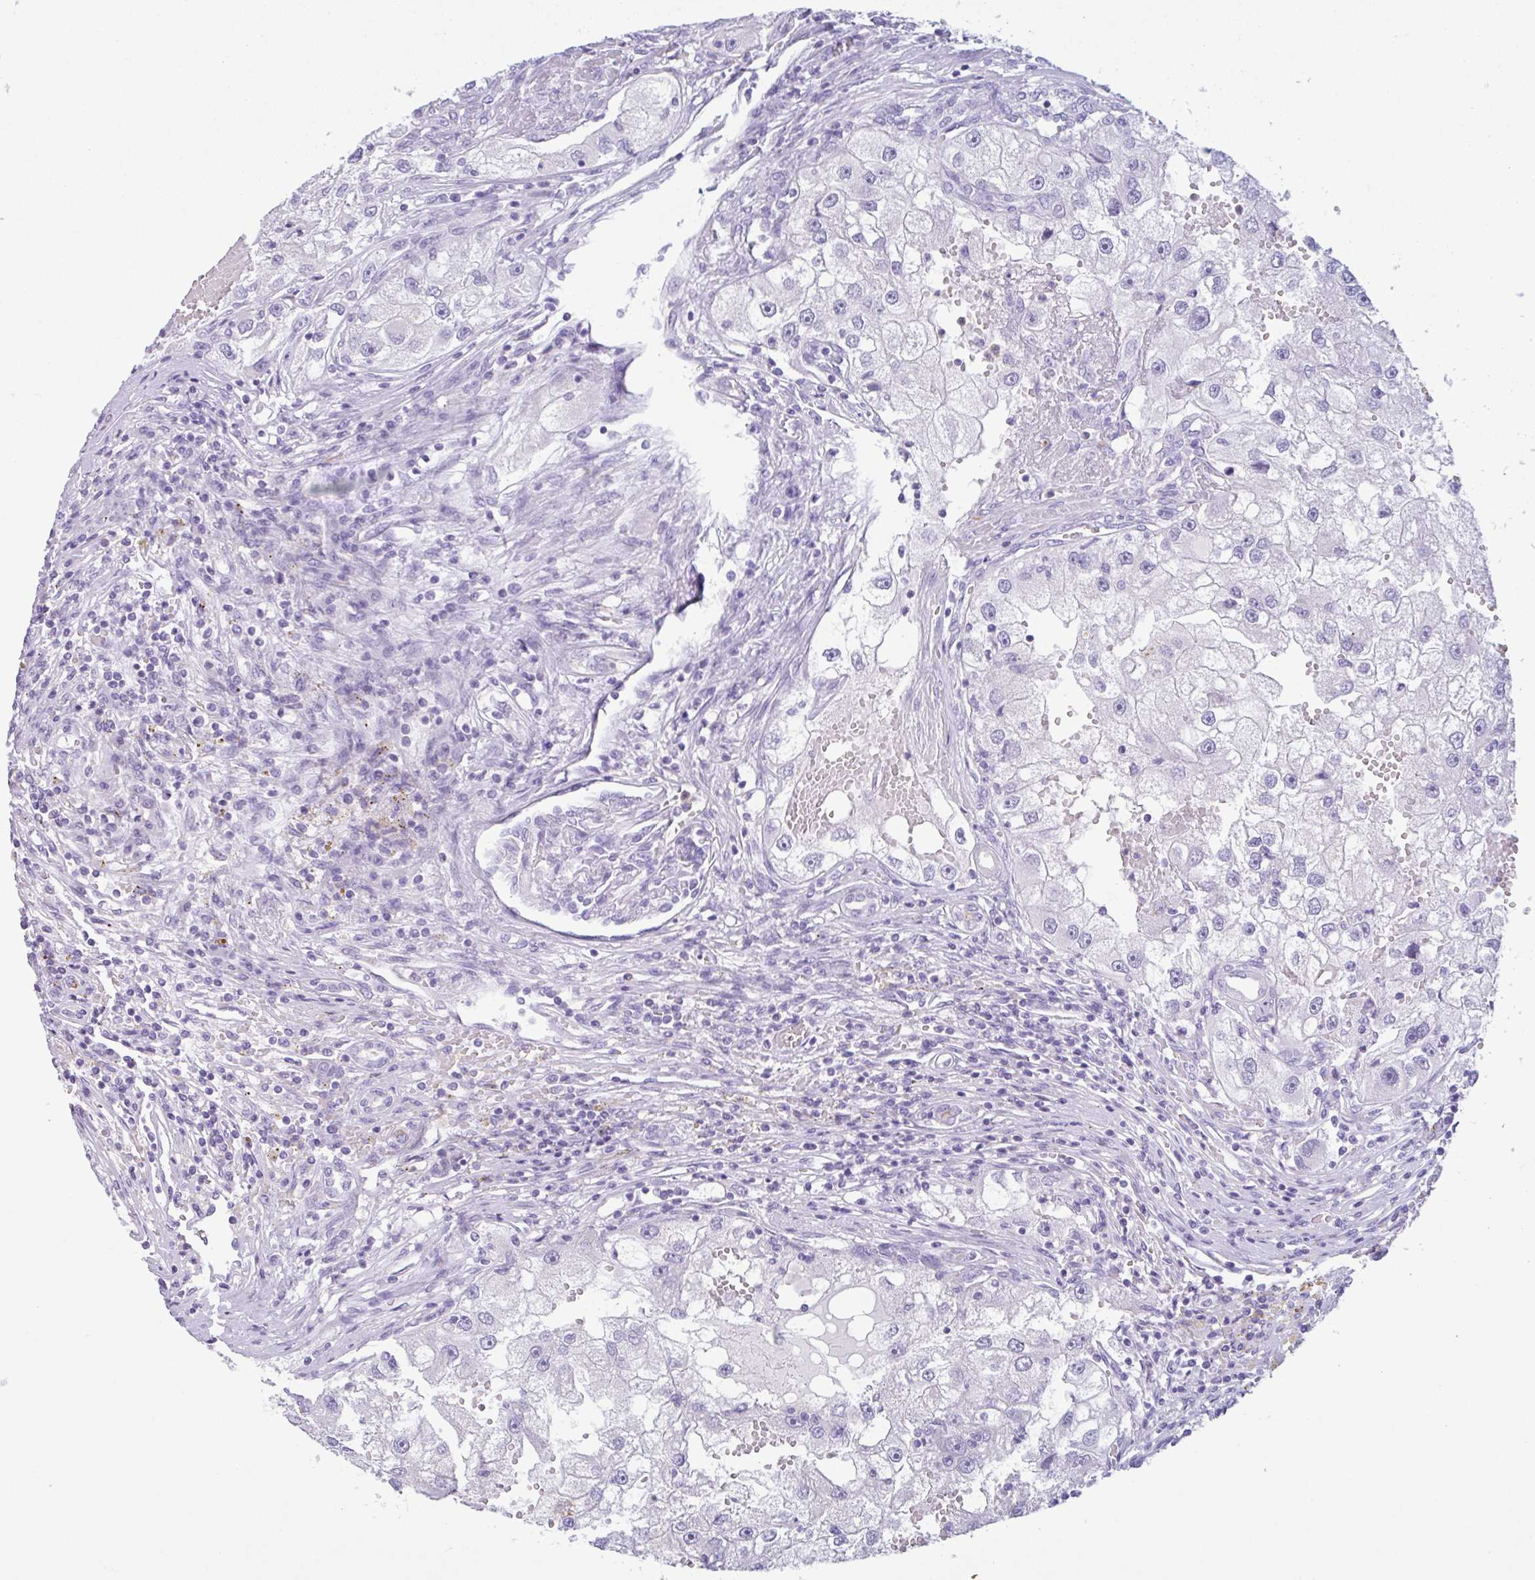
{"staining": {"intensity": "negative", "quantity": "none", "location": "none"}, "tissue": "renal cancer", "cell_type": "Tumor cells", "image_type": "cancer", "snomed": [{"axis": "morphology", "description": "Adenocarcinoma, NOS"}, {"axis": "topography", "description": "Kidney"}], "caption": "The image displays no staining of tumor cells in renal adenocarcinoma. (DAB (3,3'-diaminobenzidine) IHC, high magnification).", "gene": "DTWD2", "patient": {"sex": "male", "age": 63}}